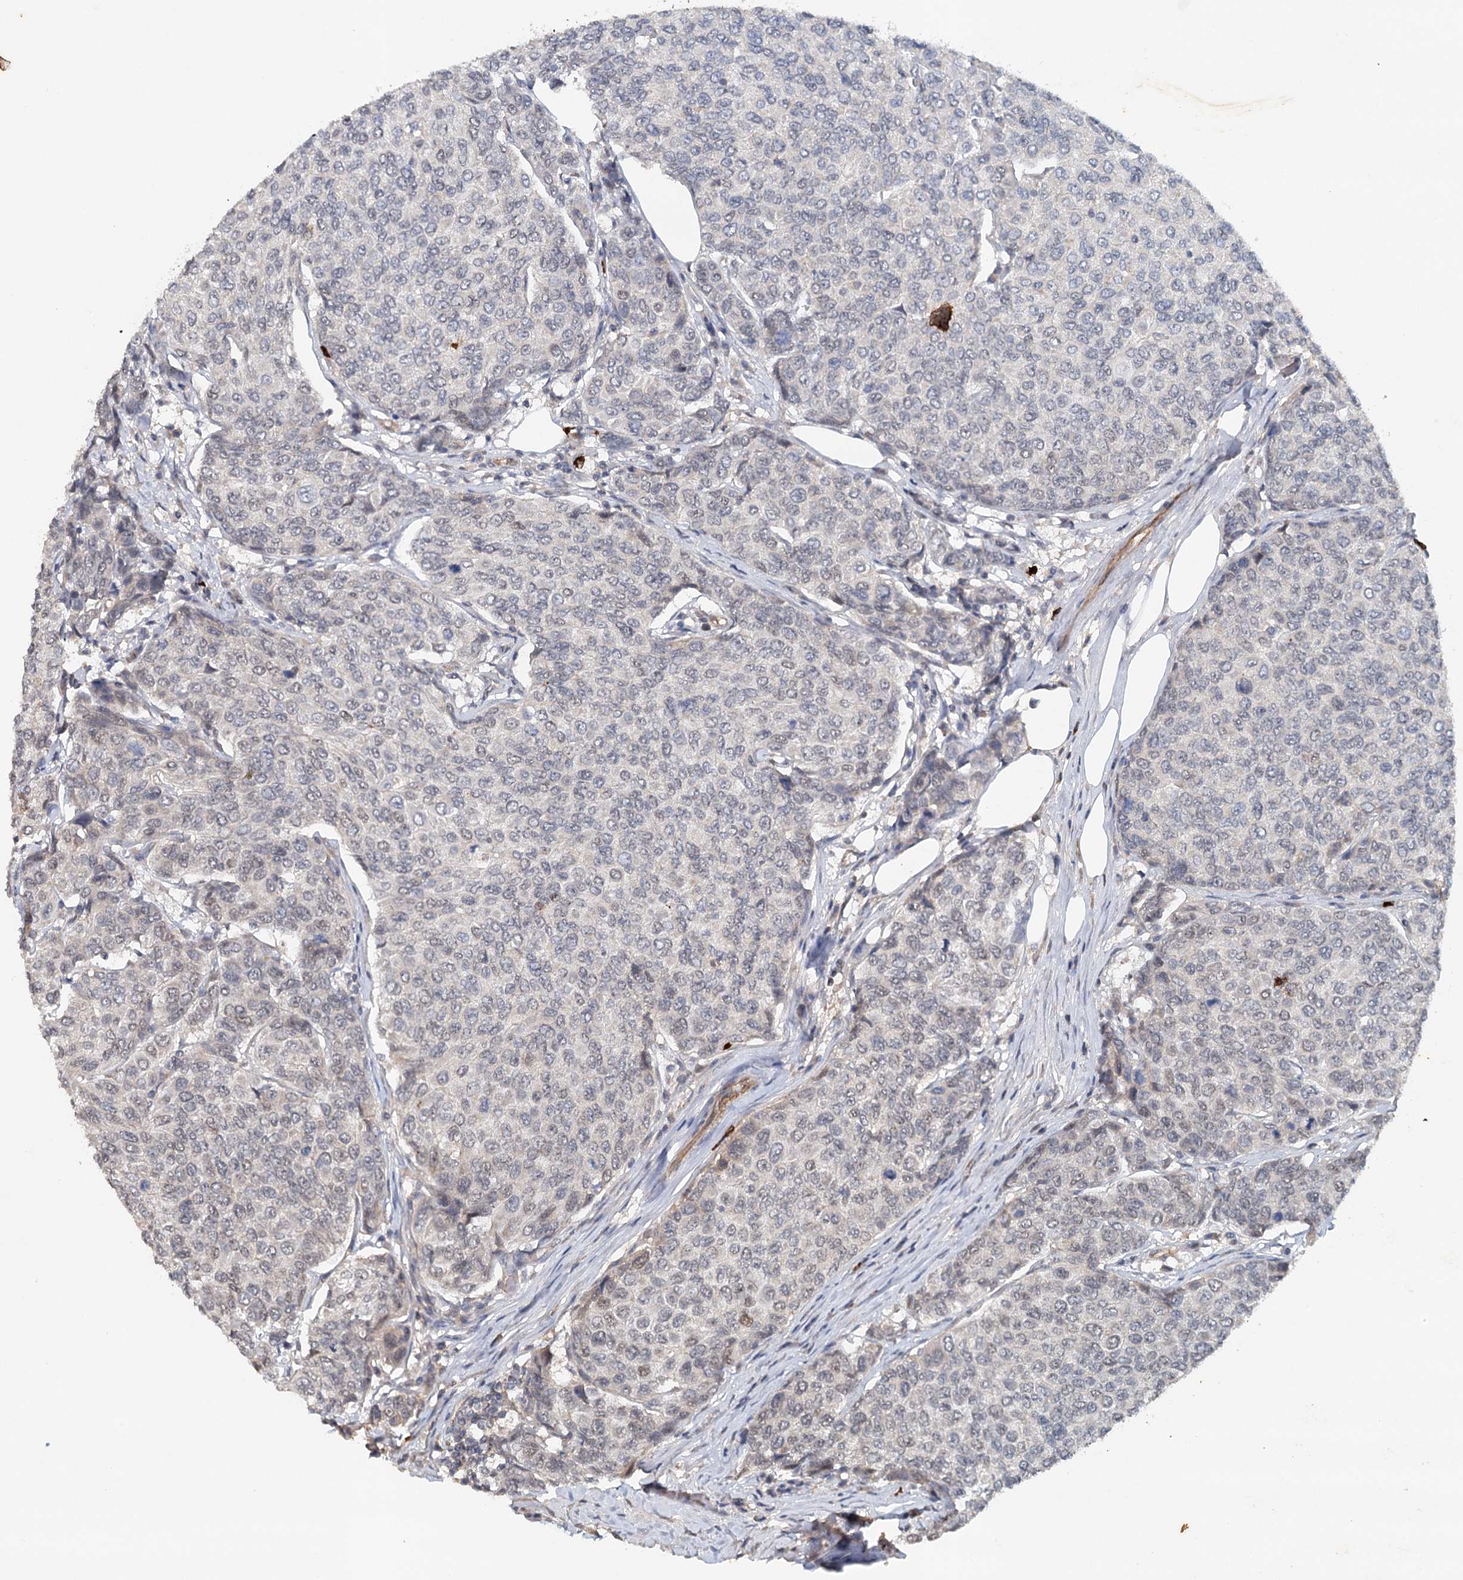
{"staining": {"intensity": "moderate", "quantity": "<25%", "location": "nuclear"}, "tissue": "breast cancer", "cell_type": "Tumor cells", "image_type": "cancer", "snomed": [{"axis": "morphology", "description": "Duct carcinoma"}, {"axis": "topography", "description": "Breast"}], "caption": "Immunohistochemistry (IHC) staining of intraductal carcinoma (breast), which reveals low levels of moderate nuclear staining in about <25% of tumor cells indicating moderate nuclear protein staining. The staining was performed using DAB (3,3'-diaminobenzidine) (brown) for protein detection and nuclei were counterstained in hematoxylin (blue).", "gene": "SYNPO", "patient": {"sex": "female", "age": 55}}